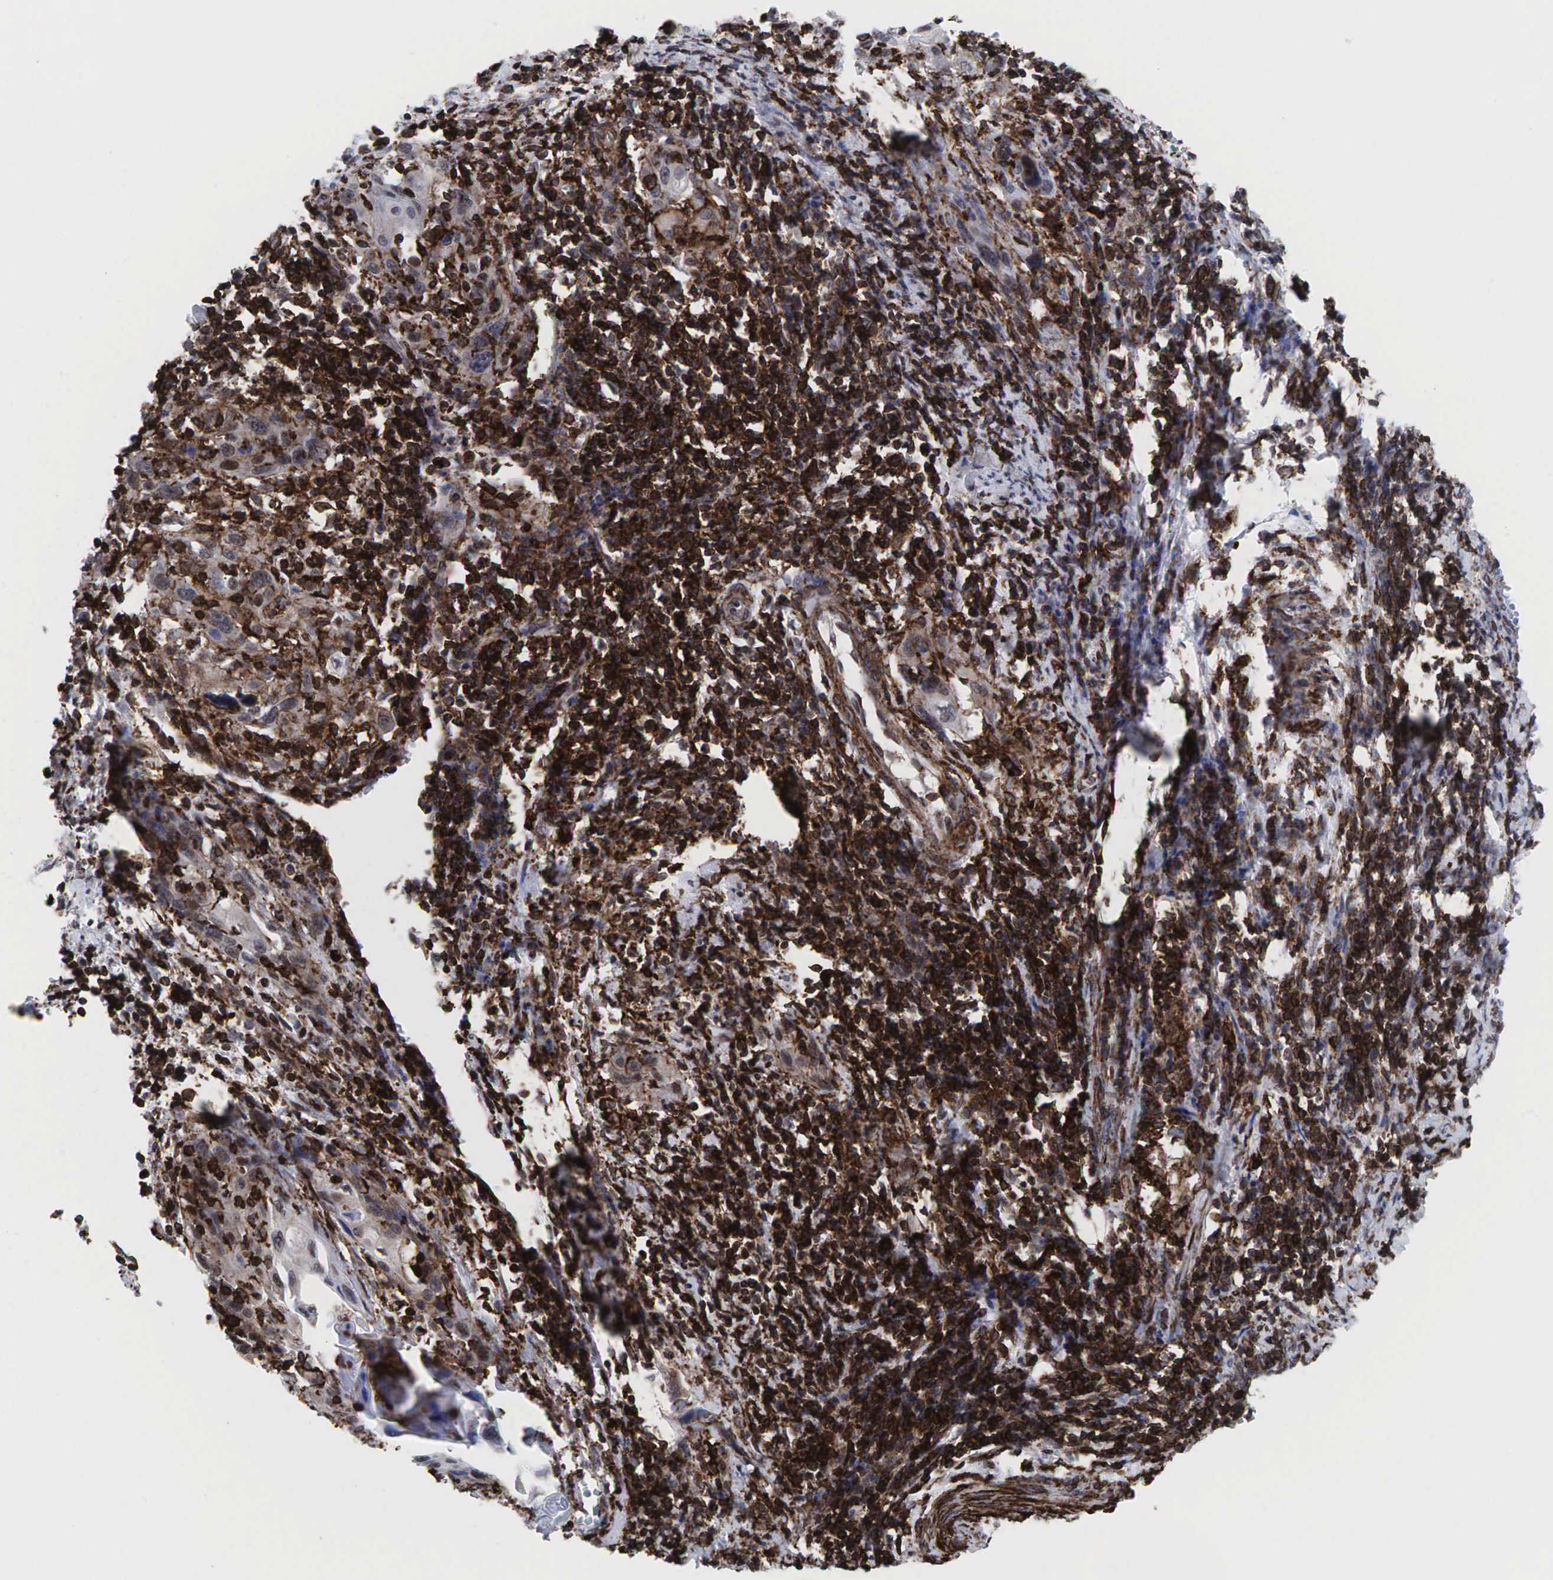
{"staining": {"intensity": "weak", "quantity": ">75%", "location": "cytoplasmic/membranous"}, "tissue": "cervical cancer", "cell_type": "Tumor cells", "image_type": "cancer", "snomed": [{"axis": "morphology", "description": "Squamous cell carcinoma, NOS"}, {"axis": "topography", "description": "Cervix"}], "caption": "Immunohistochemical staining of cervical cancer (squamous cell carcinoma) reveals low levels of weak cytoplasmic/membranous expression in approximately >75% of tumor cells. (Brightfield microscopy of DAB IHC at high magnification).", "gene": "GPRASP1", "patient": {"sex": "female", "age": 54}}